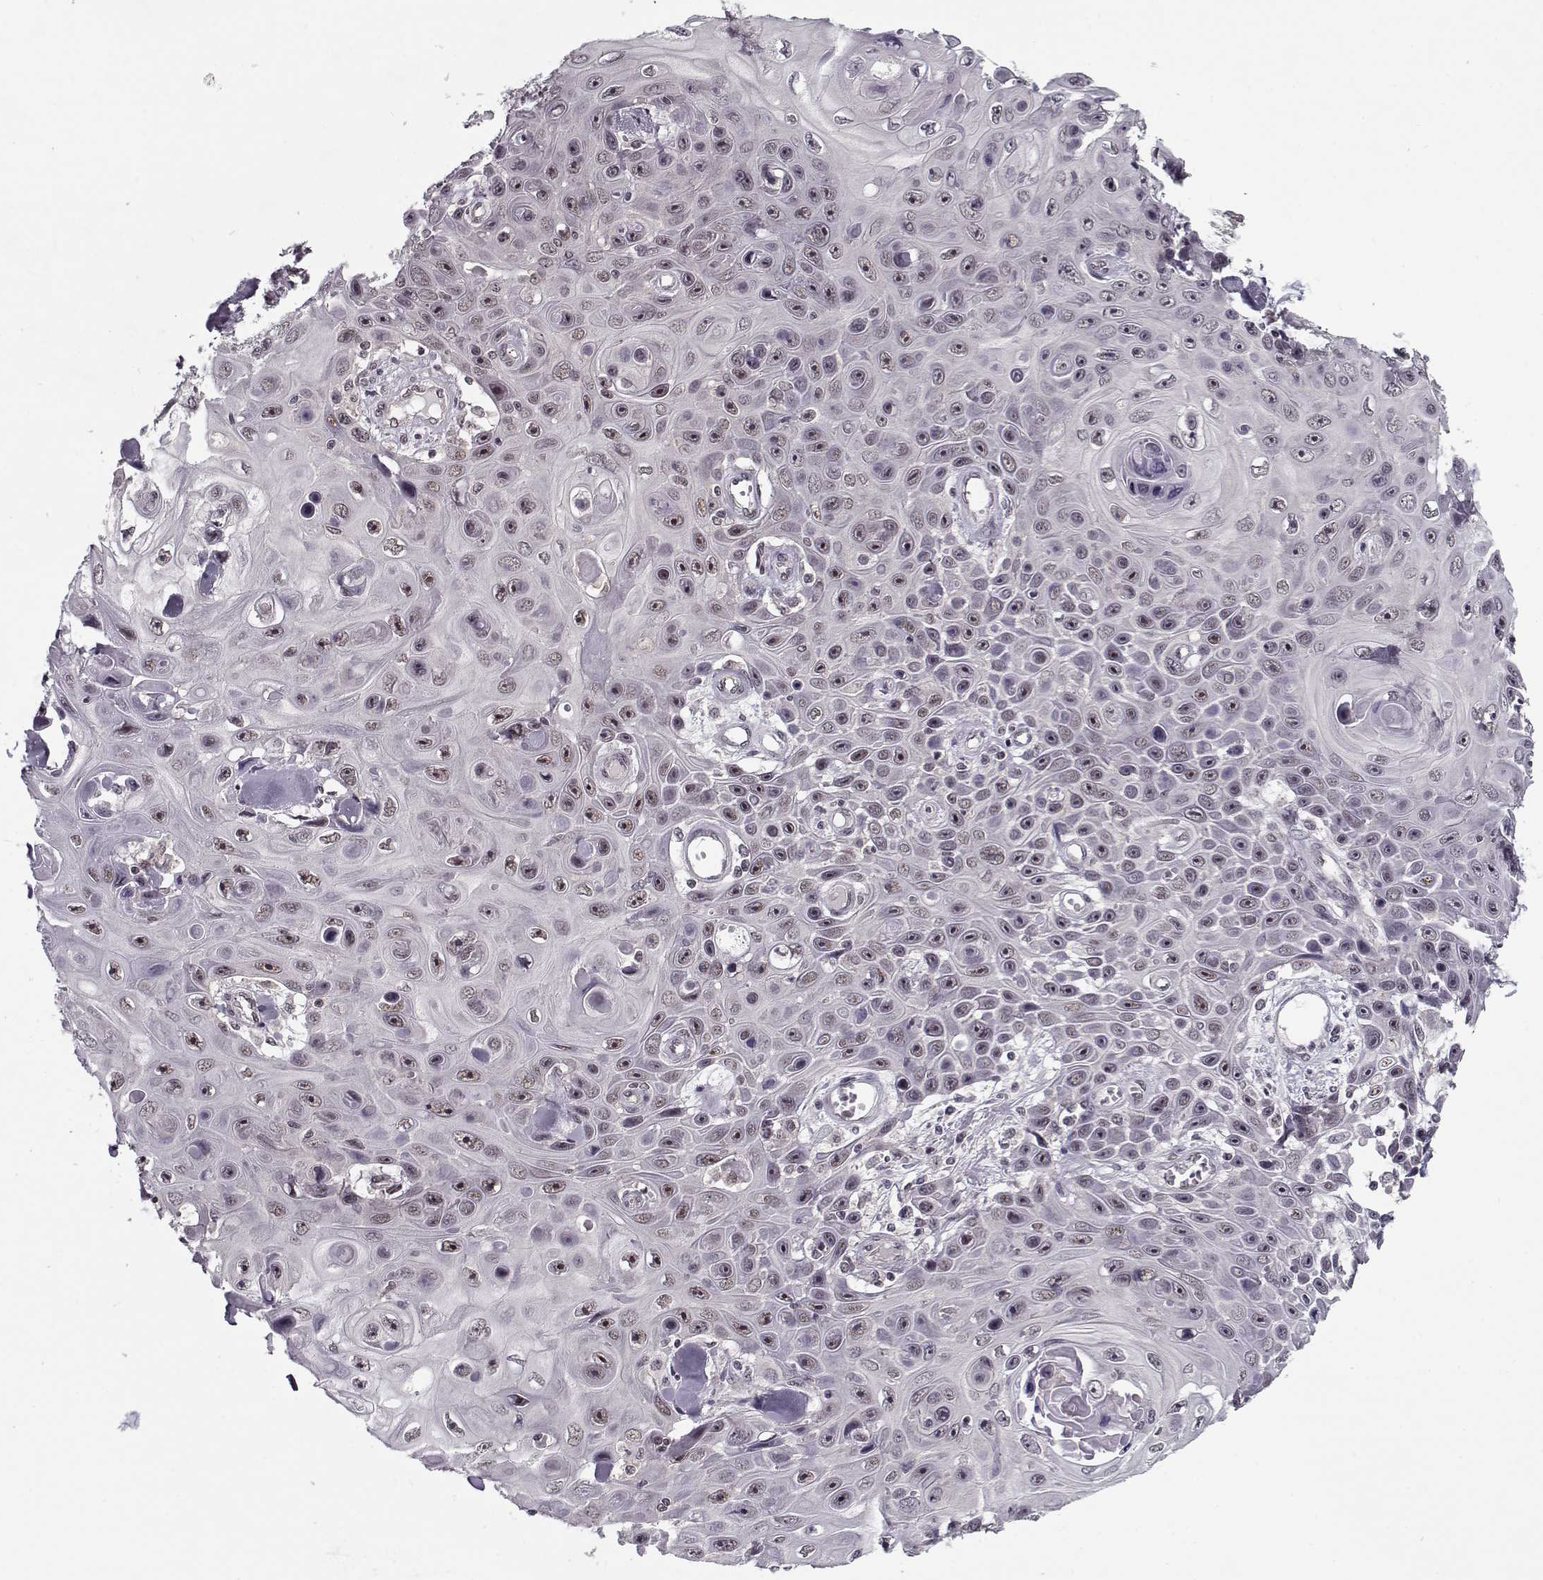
{"staining": {"intensity": "weak", "quantity": "<25%", "location": "nuclear"}, "tissue": "skin cancer", "cell_type": "Tumor cells", "image_type": "cancer", "snomed": [{"axis": "morphology", "description": "Squamous cell carcinoma, NOS"}, {"axis": "topography", "description": "Skin"}], "caption": "Immunohistochemistry photomicrograph of neoplastic tissue: skin squamous cell carcinoma stained with DAB (3,3'-diaminobenzidine) displays no significant protein positivity in tumor cells. The staining is performed using DAB (3,3'-diaminobenzidine) brown chromogen with nuclei counter-stained in using hematoxylin.", "gene": "TESPA1", "patient": {"sex": "male", "age": 82}}